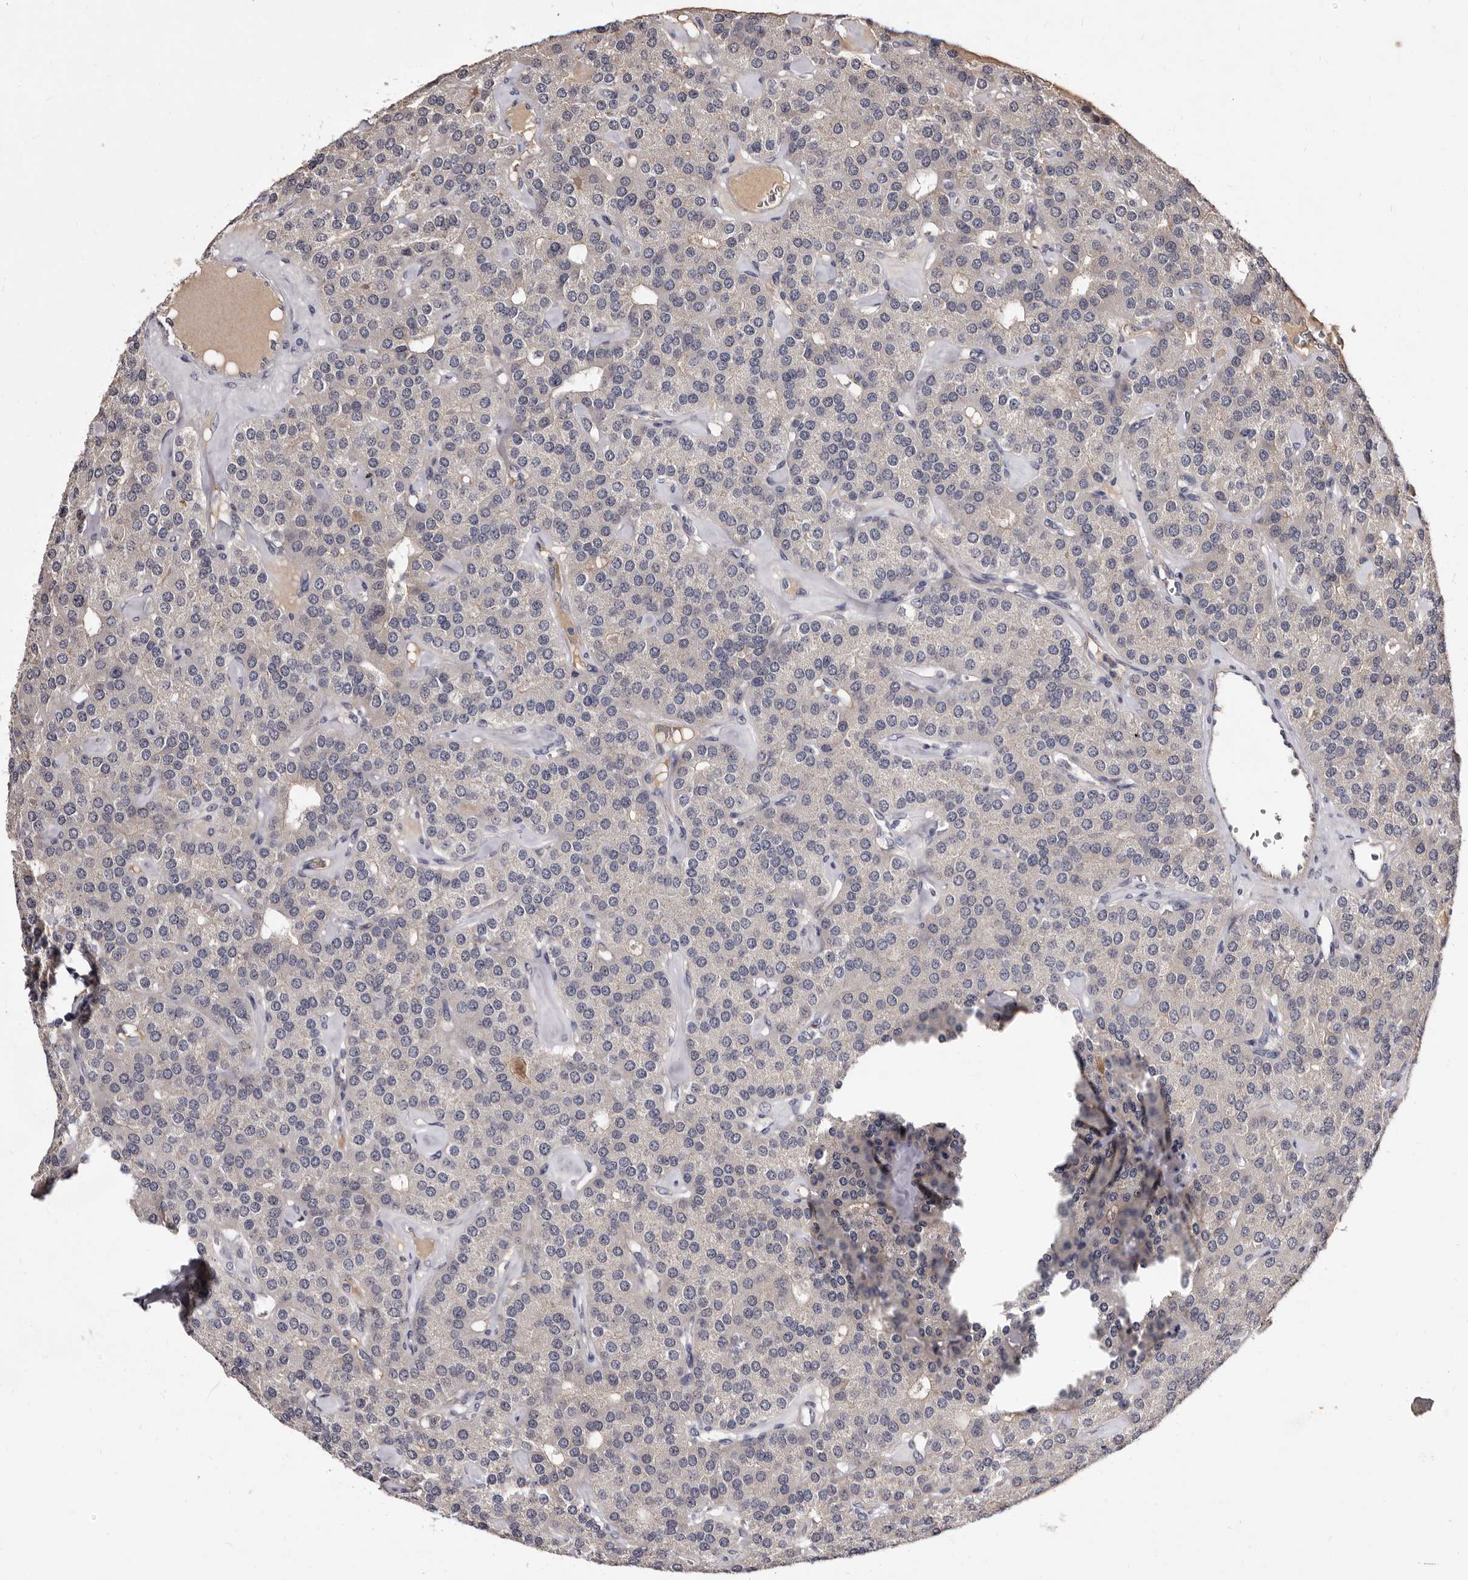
{"staining": {"intensity": "negative", "quantity": "none", "location": "none"}, "tissue": "parathyroid gland", "cell_type": "Glandular cells", "image_type": "normal", "snomed": [{"axis": "morphology", "description": "Normal tissue, NOS"}, {"axis": "morphology", "description": "Adenoma, NOS"}, {"axis": "topography", "description": "Parathyroid gland"}], "caption": "DAB (3,3'-diaminobenzidine) immunohistochemical staining of benign human parathyroid gland demonstrates no significant positivity in glandular cells.", "gene": "LANCL2", "patient": {"sex": "female", "age": 86}}